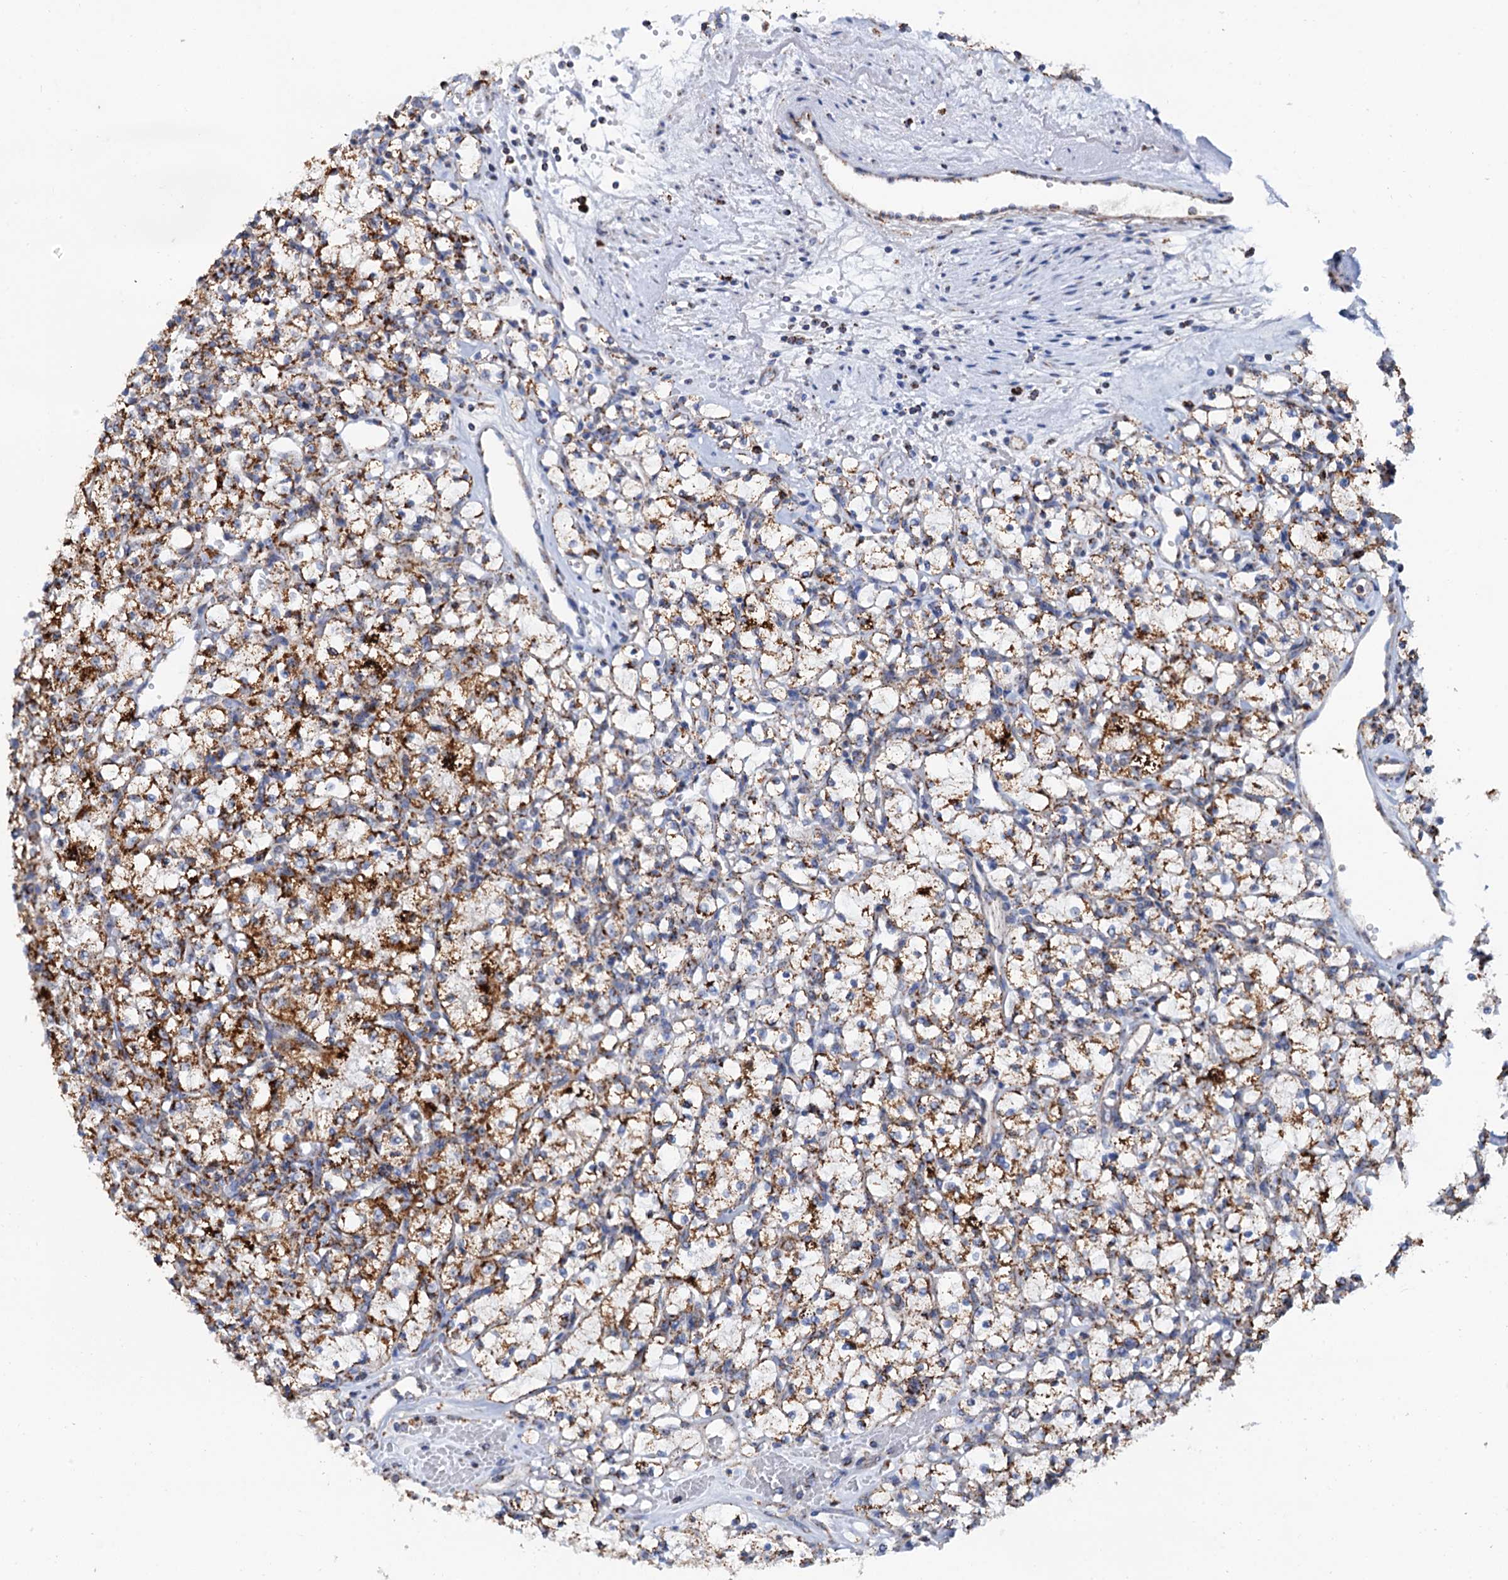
{"staining": {"intensity": "strong", "quantity": ">75%", "location": "cytoplasmic/membranous"}, "tissue": "renal cancer", "cell_type": "Tumor cells", "image_type": "cancer", "snomed": [{"axis": "morphology", "description": "Adenocarcinoma, NOS"}, {"axis": "topography", "description": "Kidney"}], "caption": "Immunohistochemical staining of renal adenocarcinoma reveals high levels of strong cytoplasmic/membranous positivity in approximately >75% of tumor cells.", "gene": "C2CD3", "patient": {"sex": "female", "age": 59}}